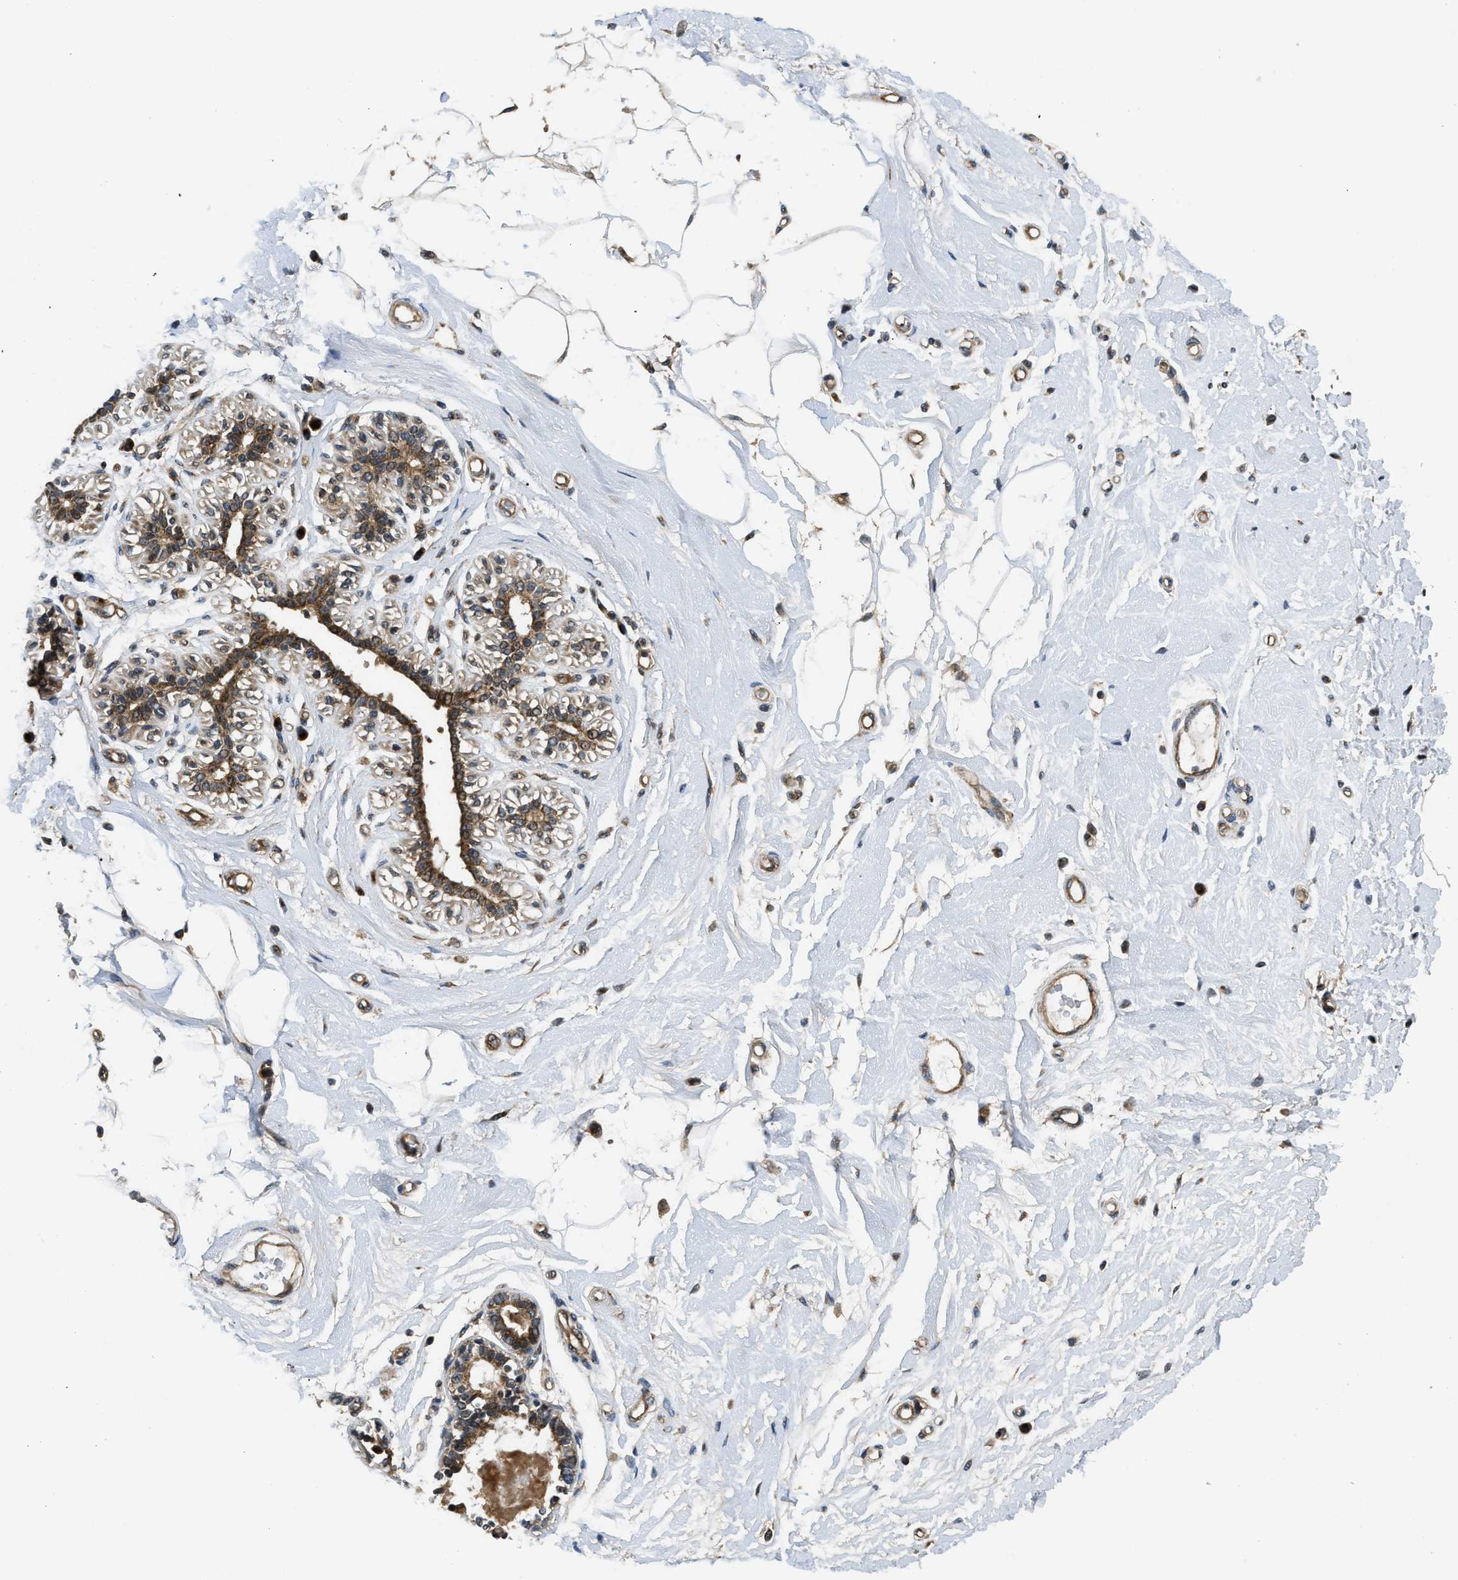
{"staining": {"intensity": "weak", "quantity": ">75%", "location": "cytoplasmic/membranous"}, "tissue": "breast", "cell_type": "Adipocytes", "image_type": "normal", "snomed": [{"axis": "morphology", "description": "Normal tissue, NOS"}, {"axis": "morphology", "description": "Lobular carcinoma"}, {"axis": "topography", "description": "Breast"}], "caption": "Immunohistochemical staining of benign human breast exhibits weak cytoplasmic/membranous protein staining in approximately >75% of adipocytes.", "gene": "PNPLA8", "patient": {"sex": "female", "age": 59}}